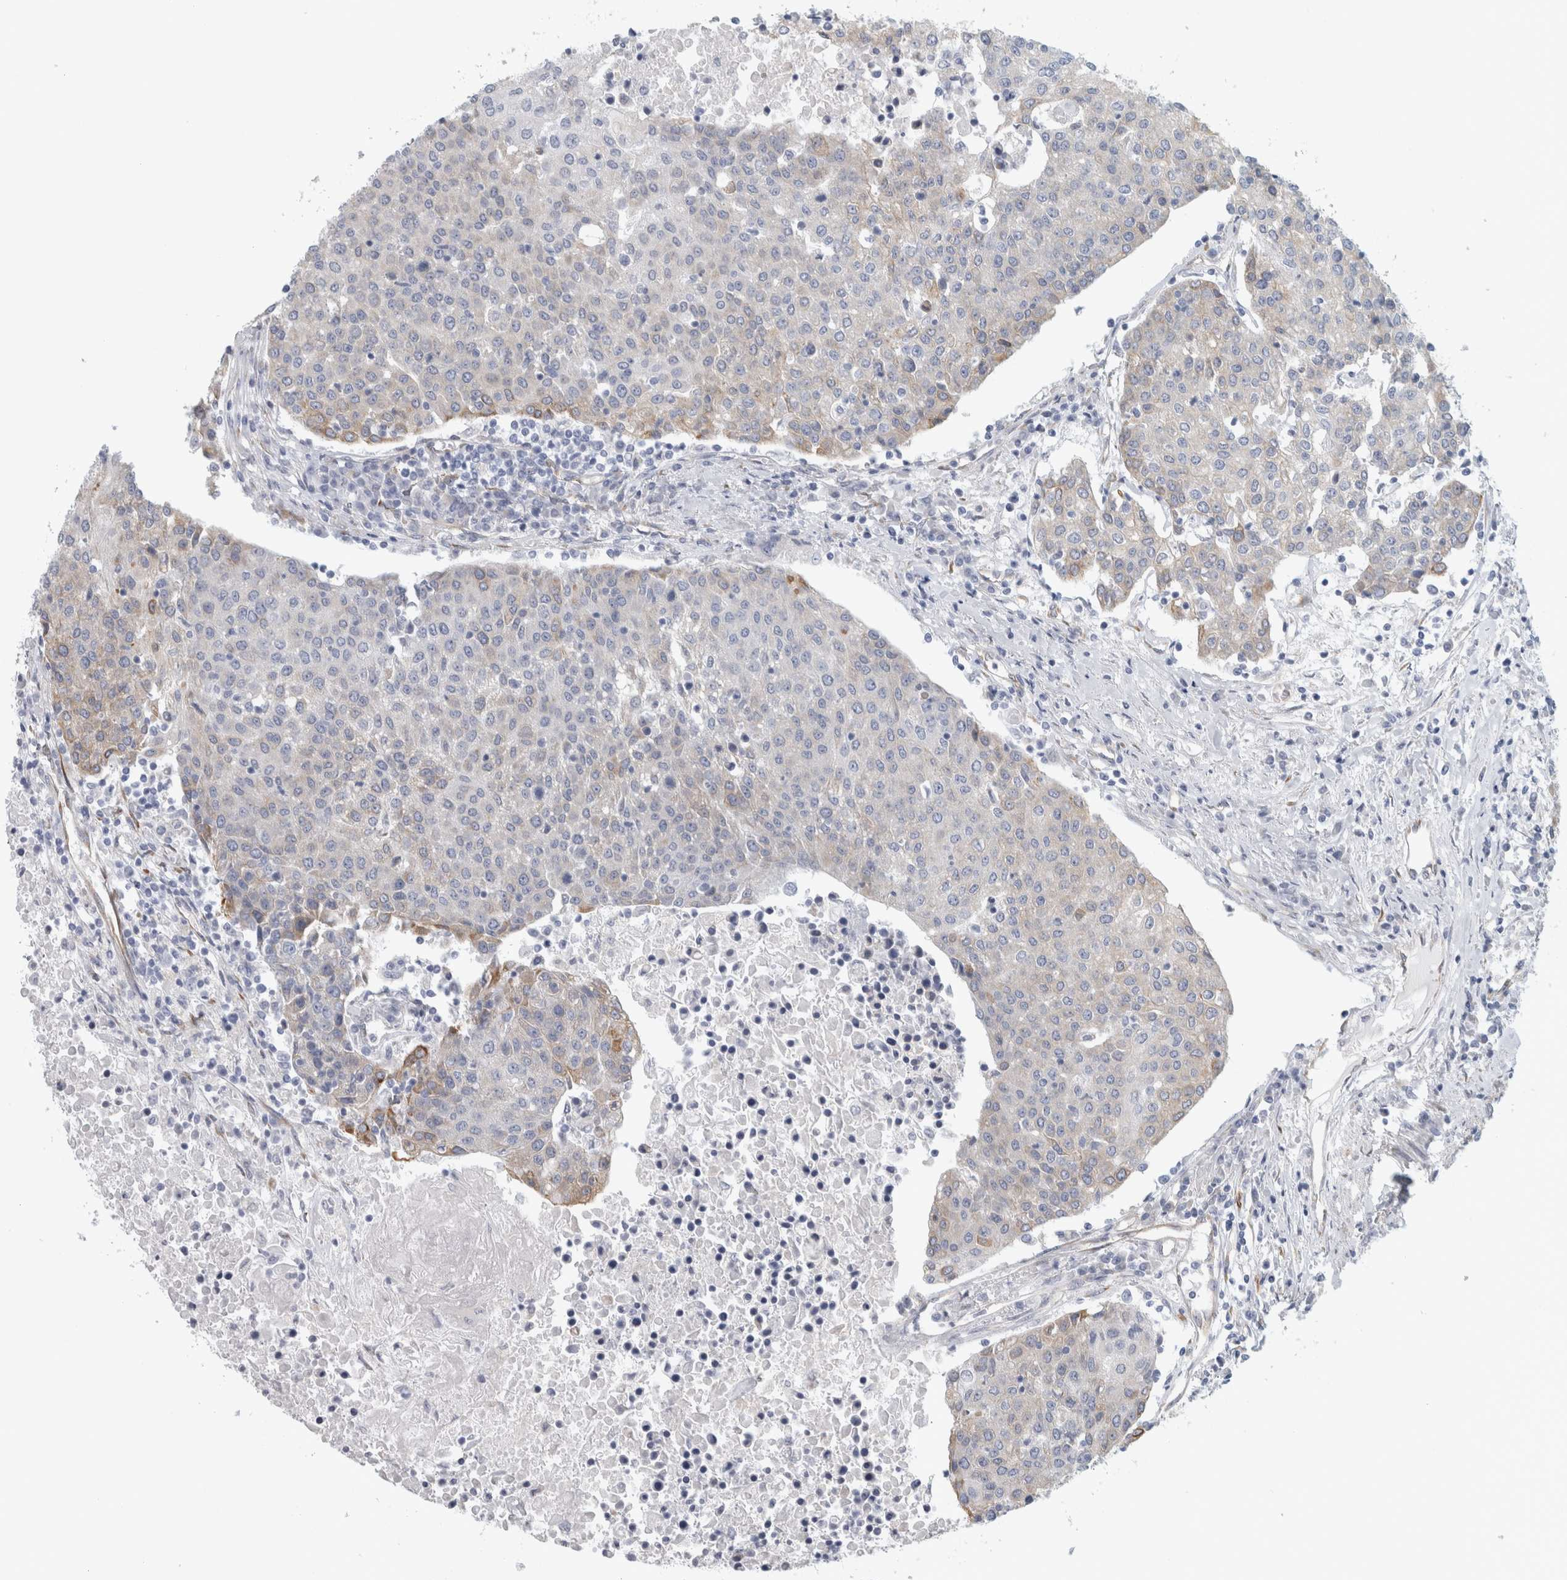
{"staining": {"intensity": "weak", "quantity": "<25%", "location": "cytoplasmic/membranous"}, "tissue": "urothelial cancer", "cell_type": "Tumor cells", "image_type": "cancer", "snomed": [{"axis": "morphology", "description": "Urothelial carcinoma, High grade"}, {"axis": "topography", "description": "Urinary bladder"}], "caption": "A micrograph of high-grade urothelial carcinoma stained for a protein demonstrates no brown staining in tumor cells.", "gene": "B3GNT3", "patient": {"sex": "female", "age": 85}}